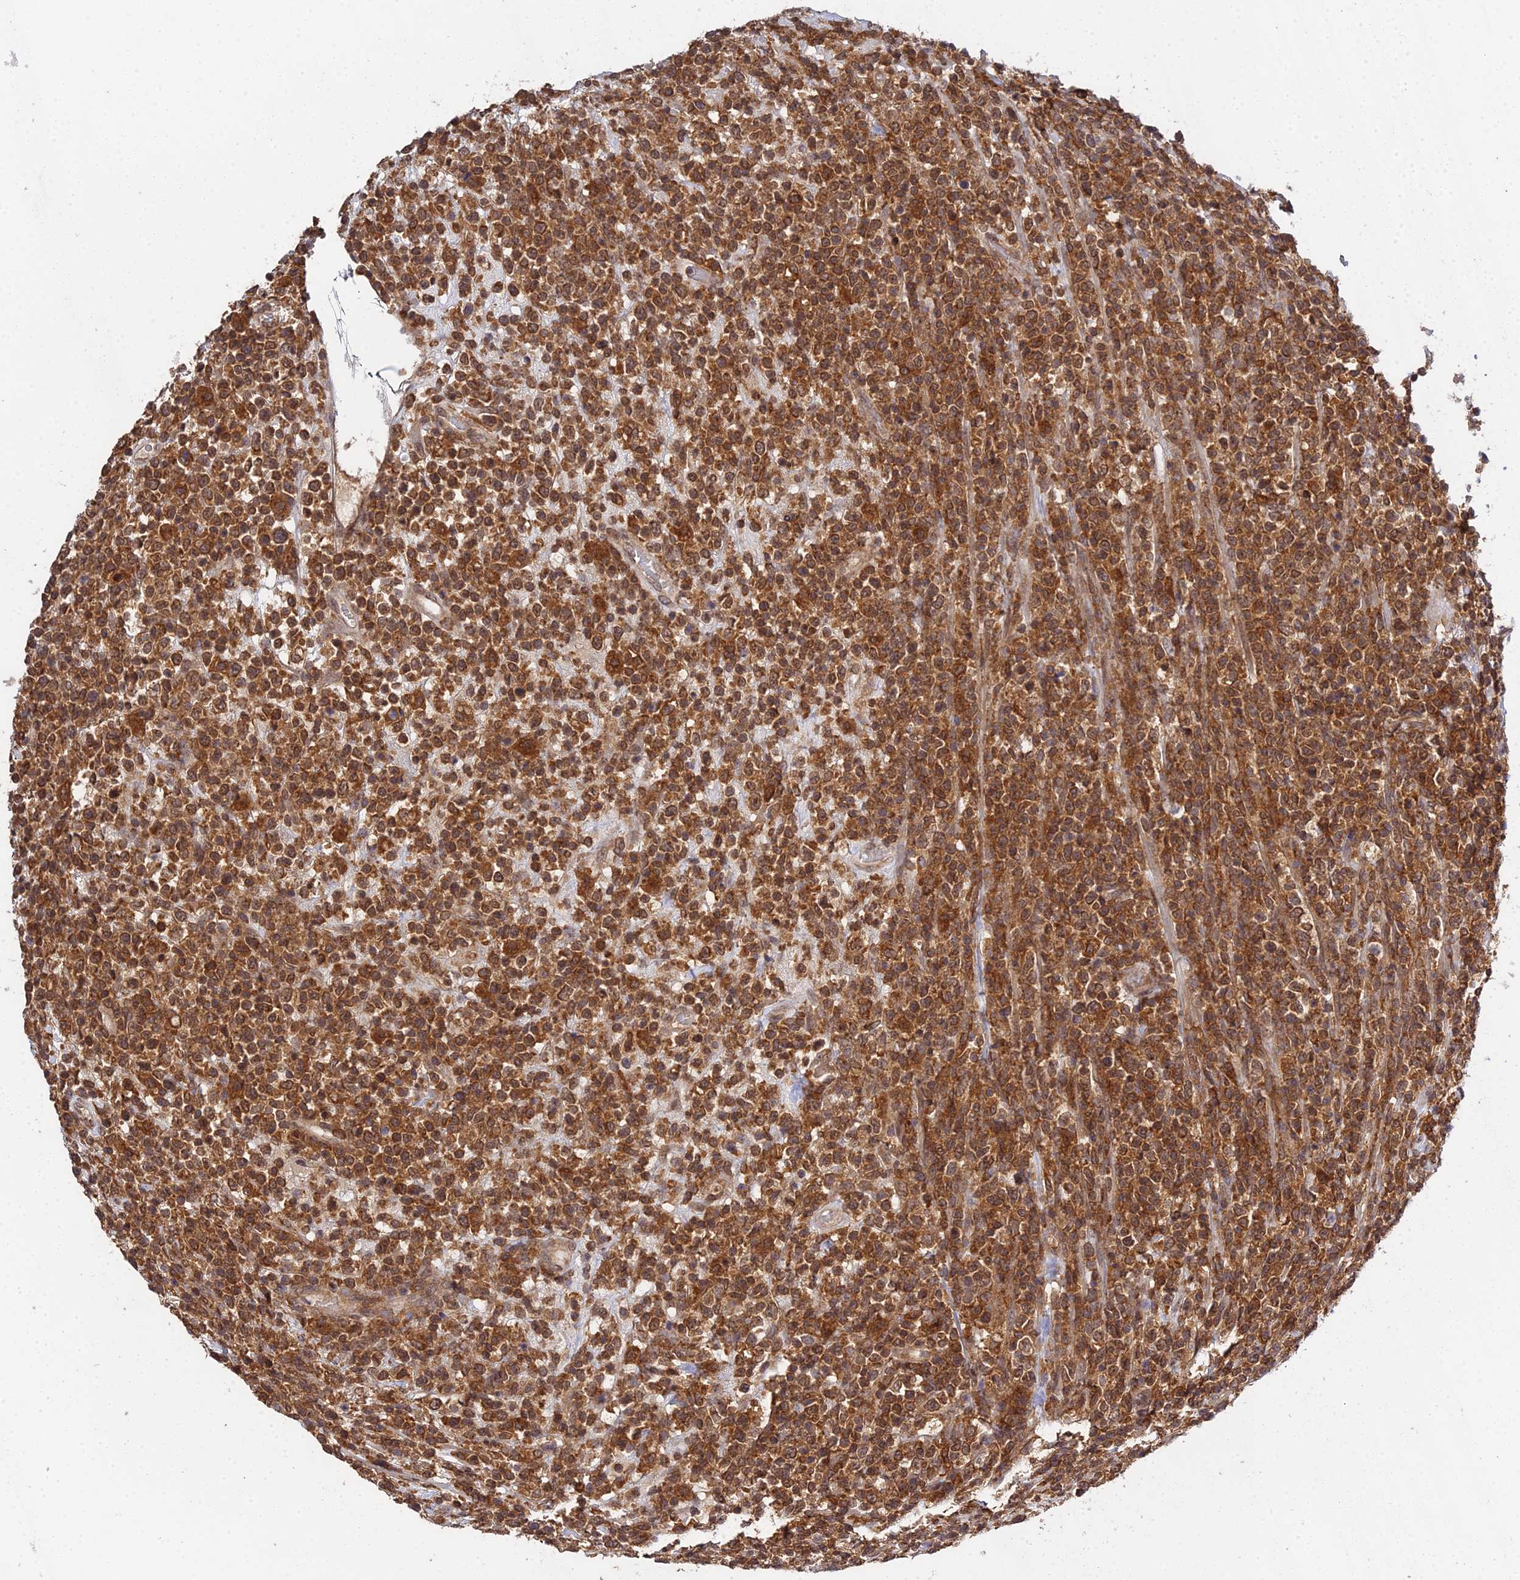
{"staining": {"intensity": "strong", "quantity": ">75%", "location": "cytoplasmic/membranous"}, "tissue": "lymphoma", "cell_type": "Tumor cells", "image_type": "cancer", "snomed": [{"axis": "morphology", "description": "Malignant lymphoma, non-Hodgkin's type, High grade"}, {"axis": "topography", "description": "Colon"}], "caption": "Protein analysis of malignant lymphoma, non-Hodgkin's type (high-grade) tissue displays strong cytoplasmic/membranous expression in approximately >75% of tumor cells.", "gene": "TPRX1", "patient": {"sex": "female", "age": 53}}